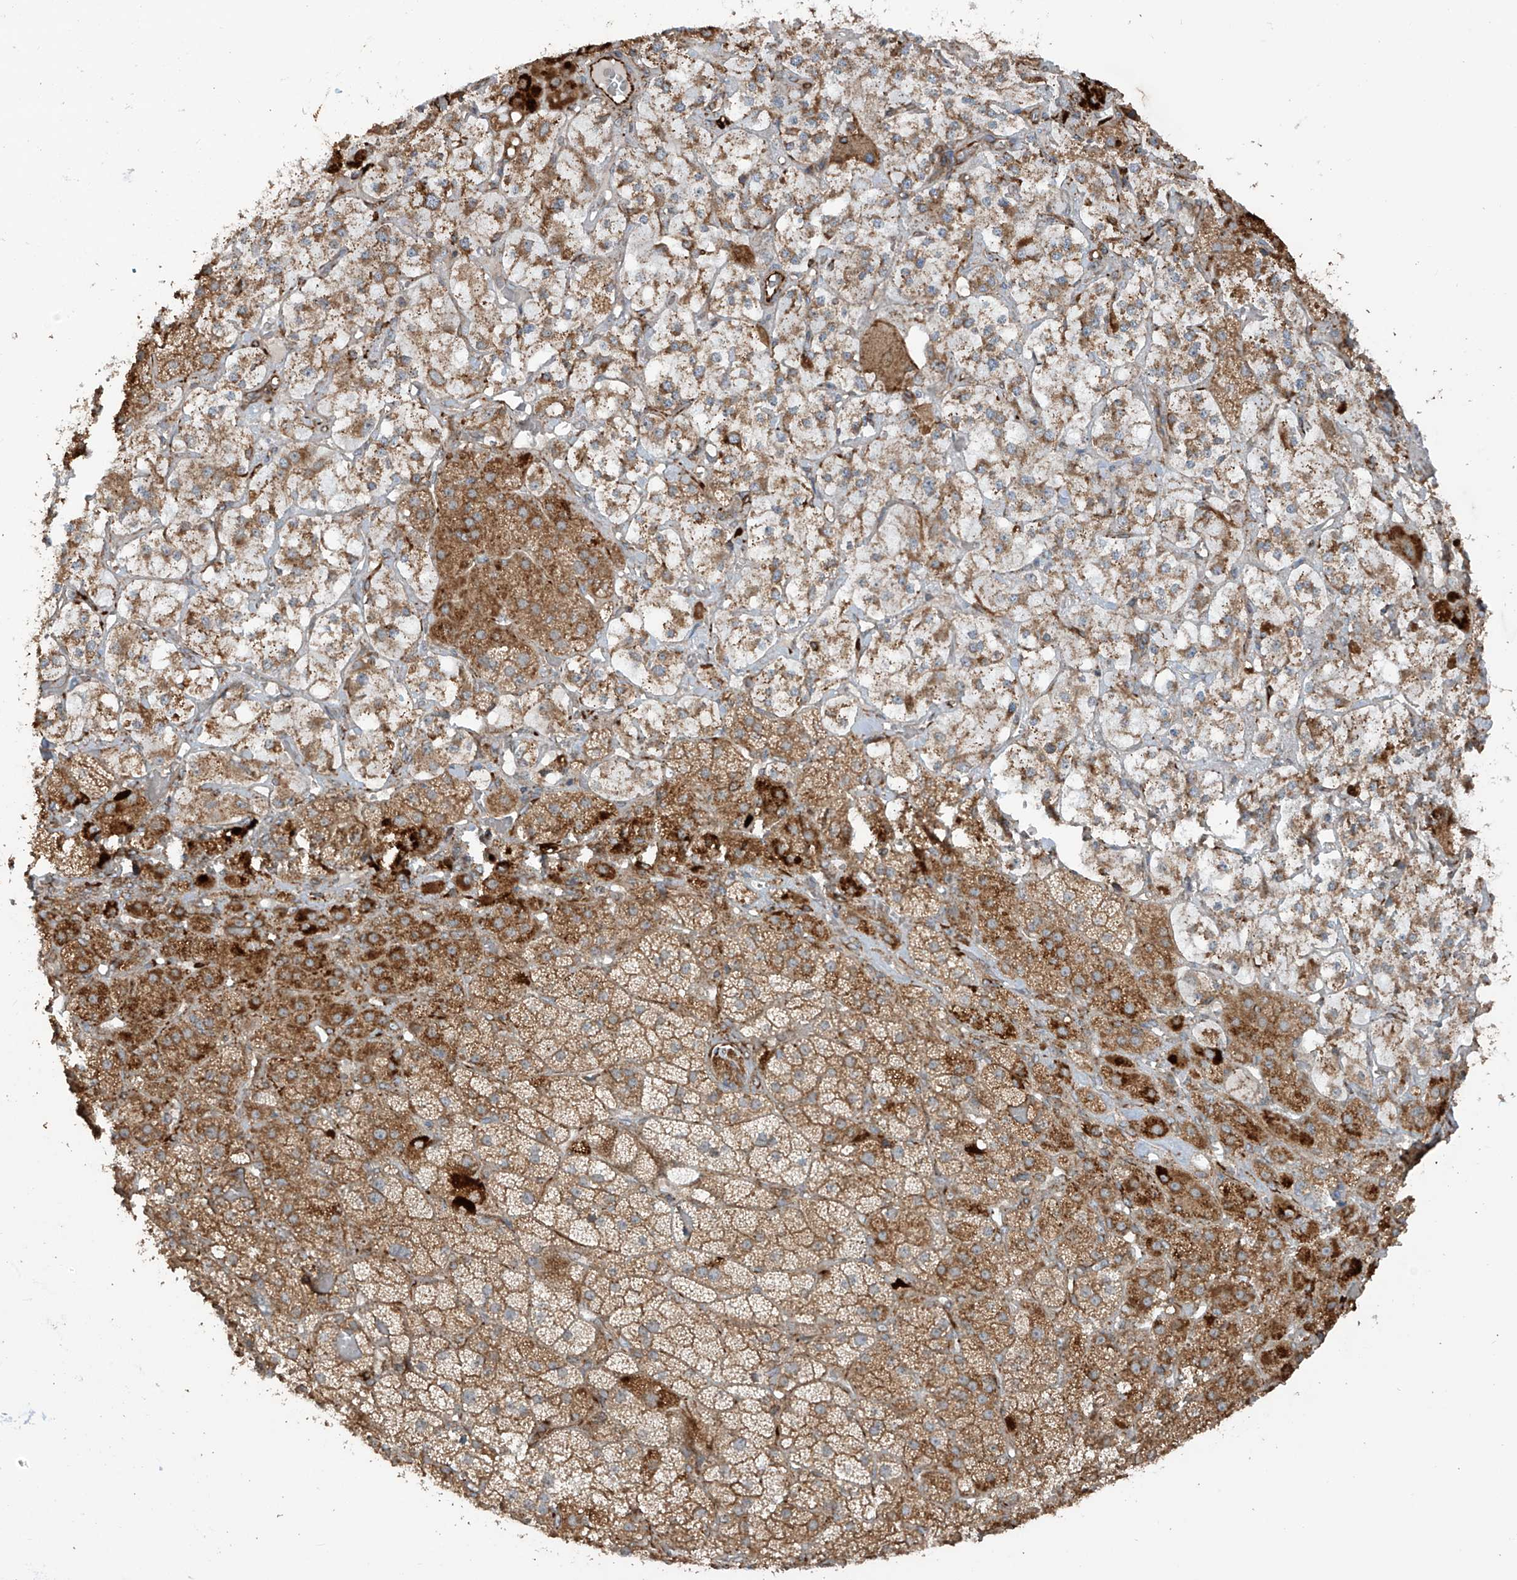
{"staining": {"intensity": "strong", "quantity": "25%-75%", "location": "cytoplasmic/membranous"}, "tissue": "adrenal gland", "cell_type": "Glandular cells", "image_type": "normal", "snomed": [{"axis": "morphology", "description": "Normal tissue, NOS"}, {"axis": "topography", "description": "Adrenal gland"}], "caption": "IHC micrograph of benign adrenal gland: adrenal gland stained using IHC demonstrates high levels of strong protein expression localized specifically in the cytoplasmic/membranous of glandular cells, appearing as a cytoplasmic/membranous brown color.", "gene": "EIF5B", "patient": {"sex": "male", "age": 57}}